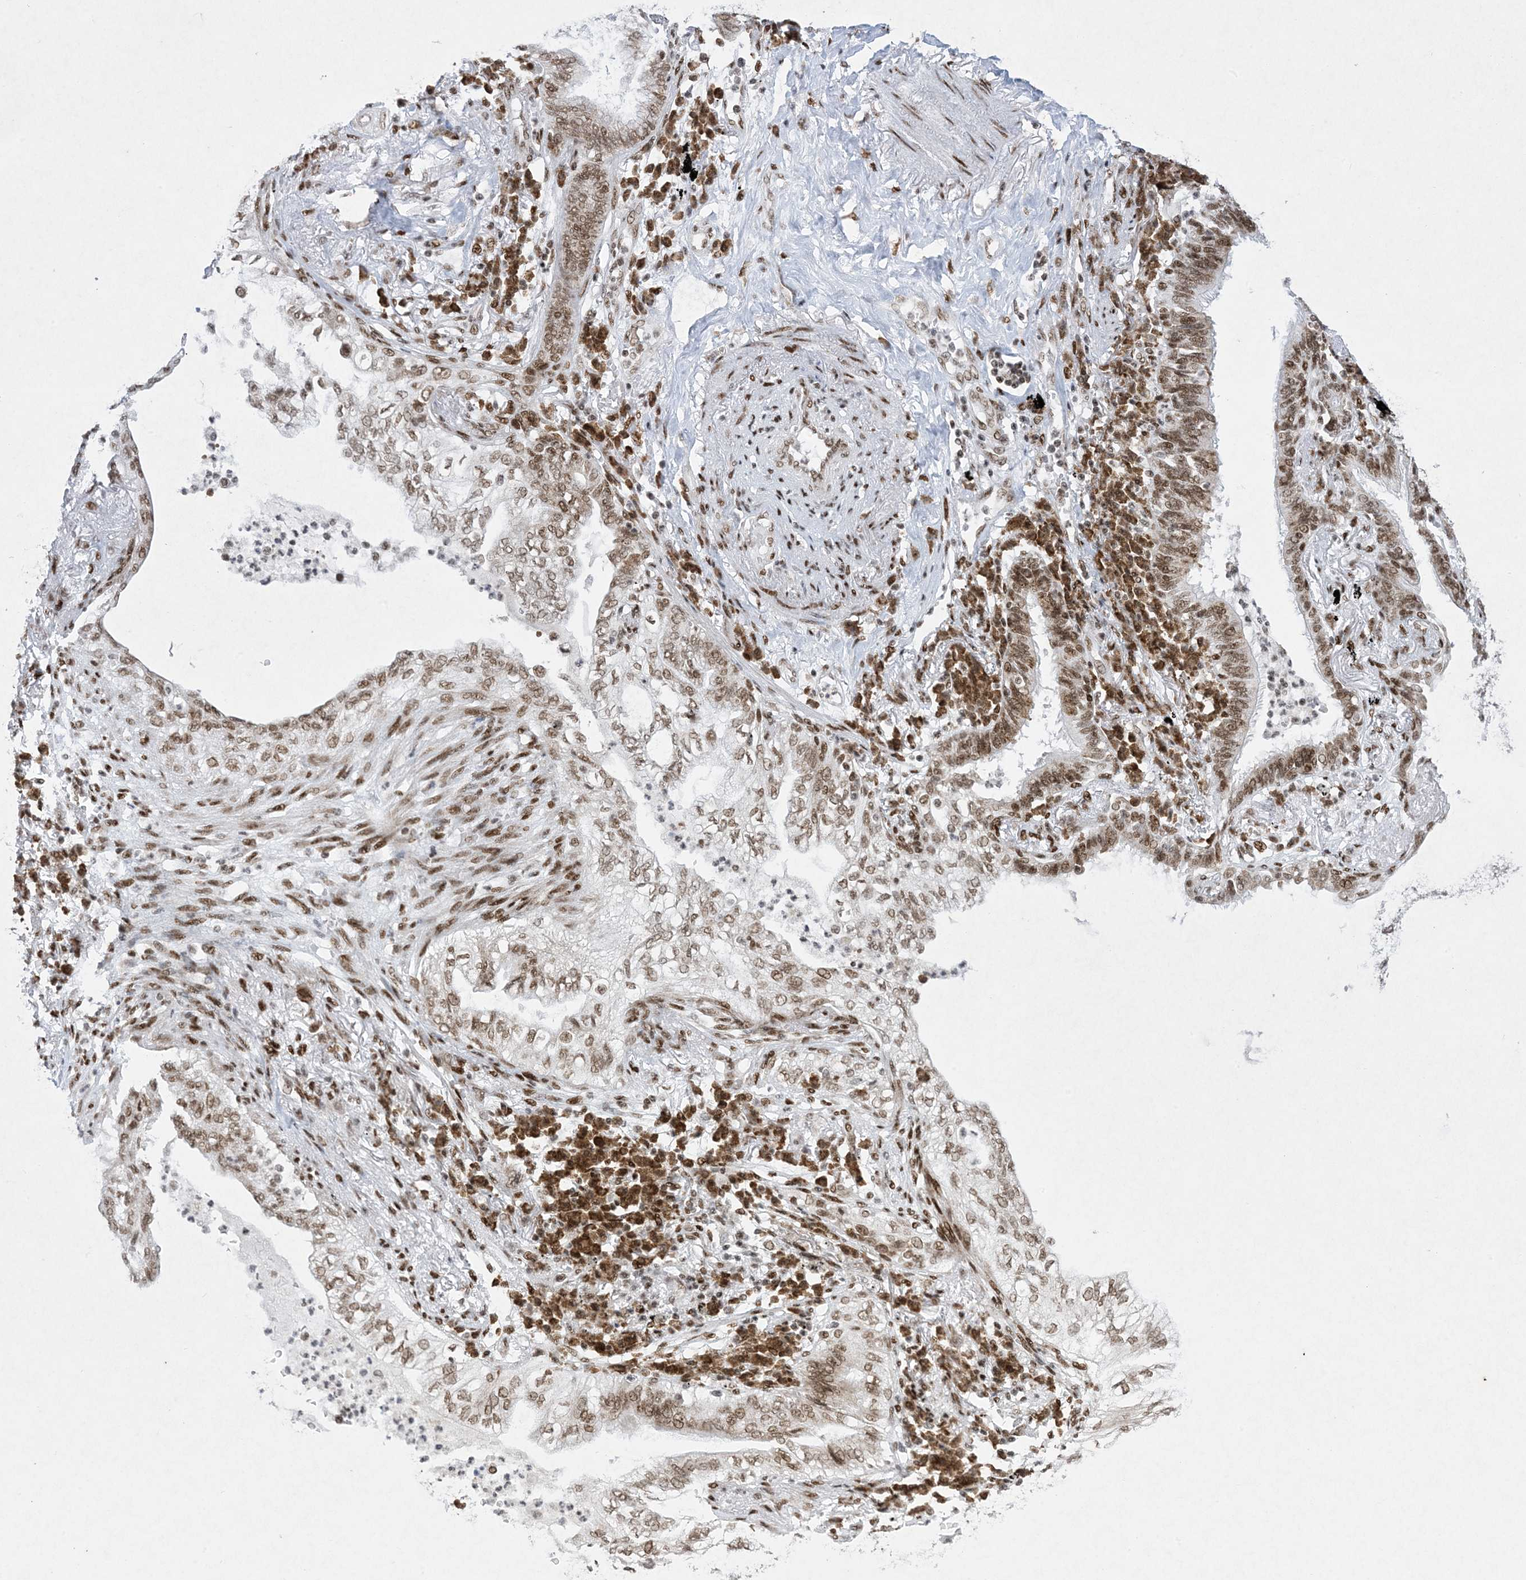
{"staining": {"intensity": "moderate", "quantity": ">75%", "location": "nuclear"}, "tissue": "lung cancer", "cell_type": "Tumor cells", "image_type": "cancer", "snomed": [{"axis": "morphology", "description": "Normal tissue, NOS"}, {"axis": "morphology", "description": "Adenocarcinoma, NOS"}, {"axis": "topography", "description": "Bronchus"}, {"axis": "topography", "description": "Lung"}], "caption": "Lung adenocarcinoma was stained to show a protein in brown. There is medium levels of moderate nuclear expression in approximately >75% of tumor cells.", "gene": "PKNOX2", "patient": {"sex": "female", "age": 70}}